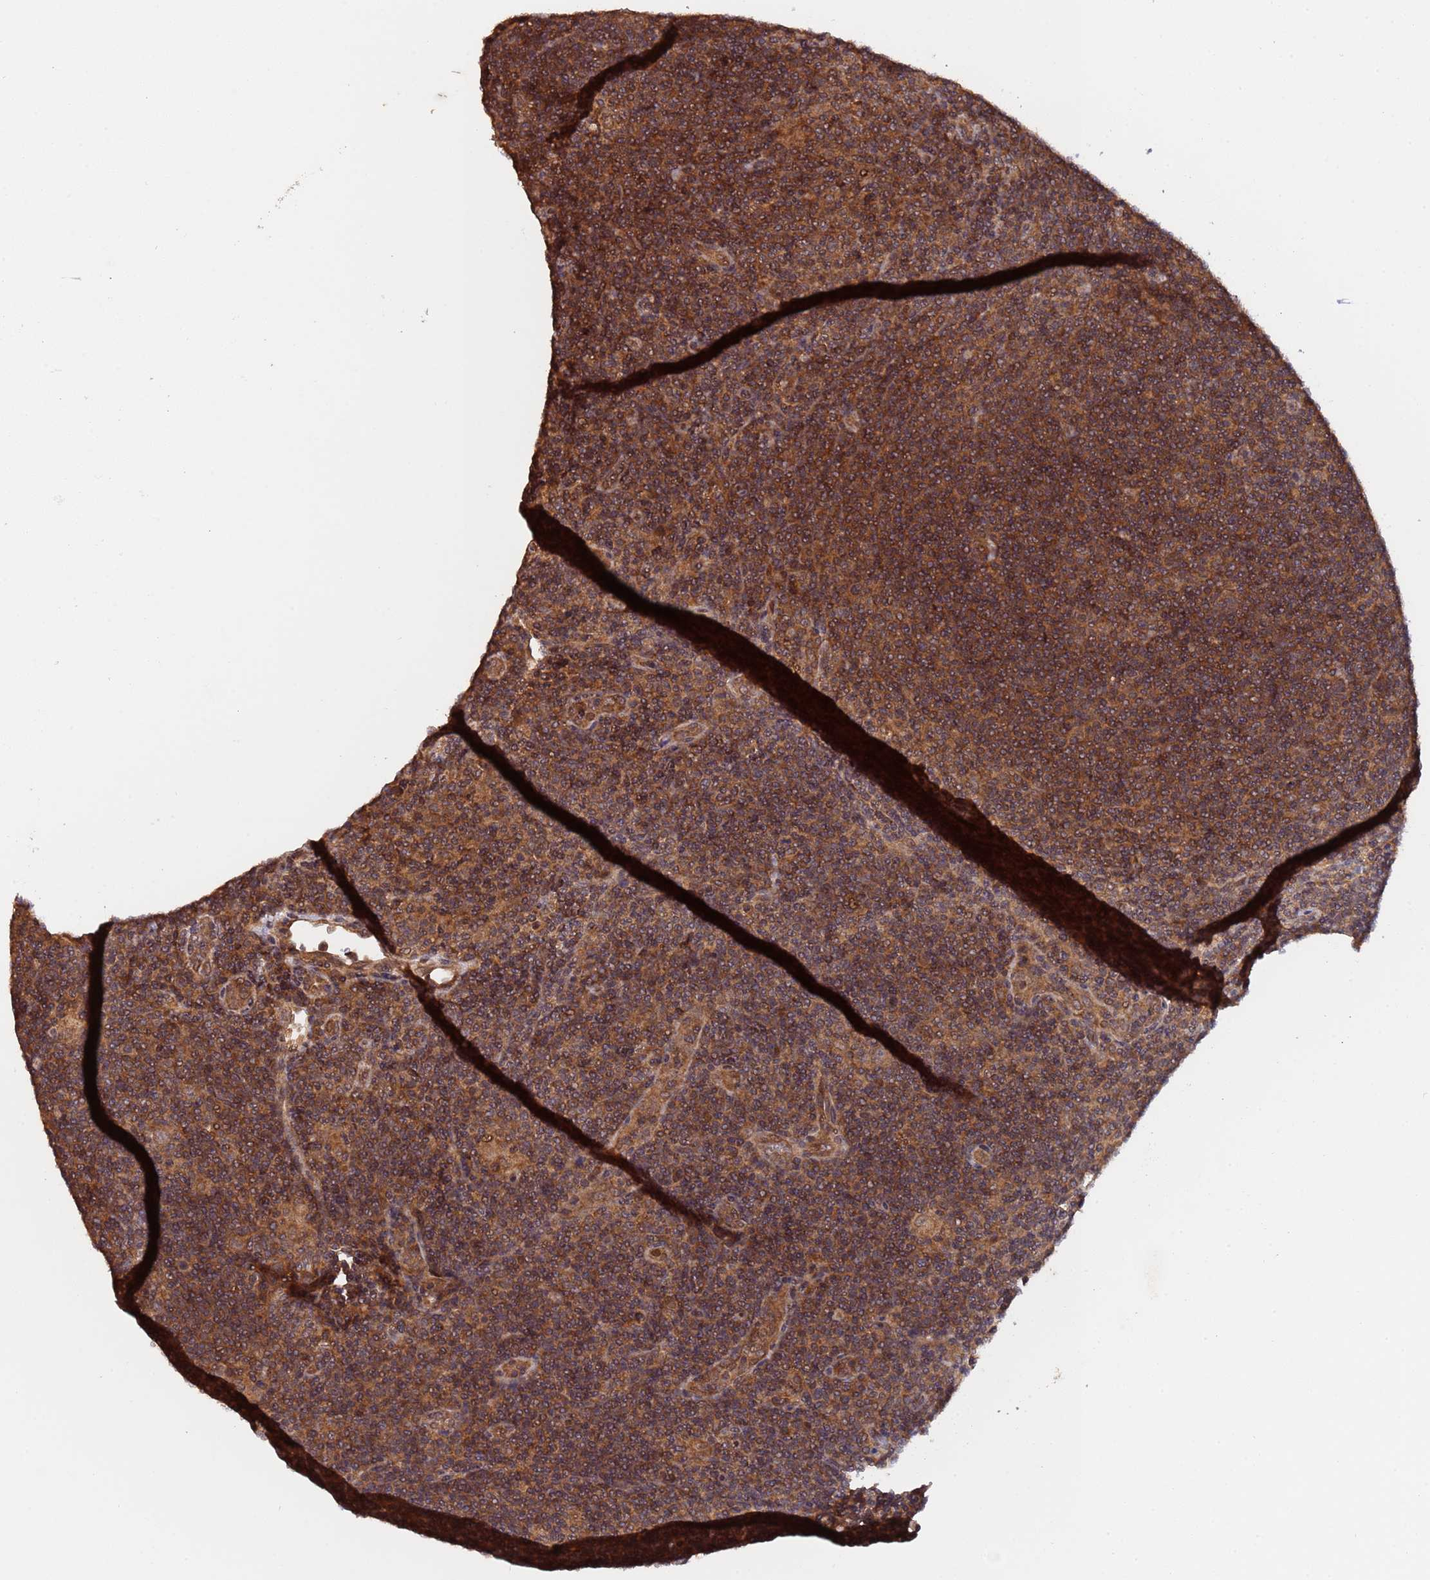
{"staining": {"intensity": "weak", "quantity": ">75%", "location": "cytoplasmic/membranous,nuclear"}, "tissue": "lymphoma", "cell_type": "Tumor cells", "image_type": "cancer", "snomed": [{"axis": "morphology", "description": "Hodgkin's disease, NOS"}, {"axis": "topography", "description": "Lymph node"}], "caption": "Protein staining of Hodgkin's disease tissue exhibits weak cytoplasmic/membranous and nuclear staining in approximately >75% of tumor cells.", "gene": "ERI1", "patient": {"sex": "female", "age": 57}}